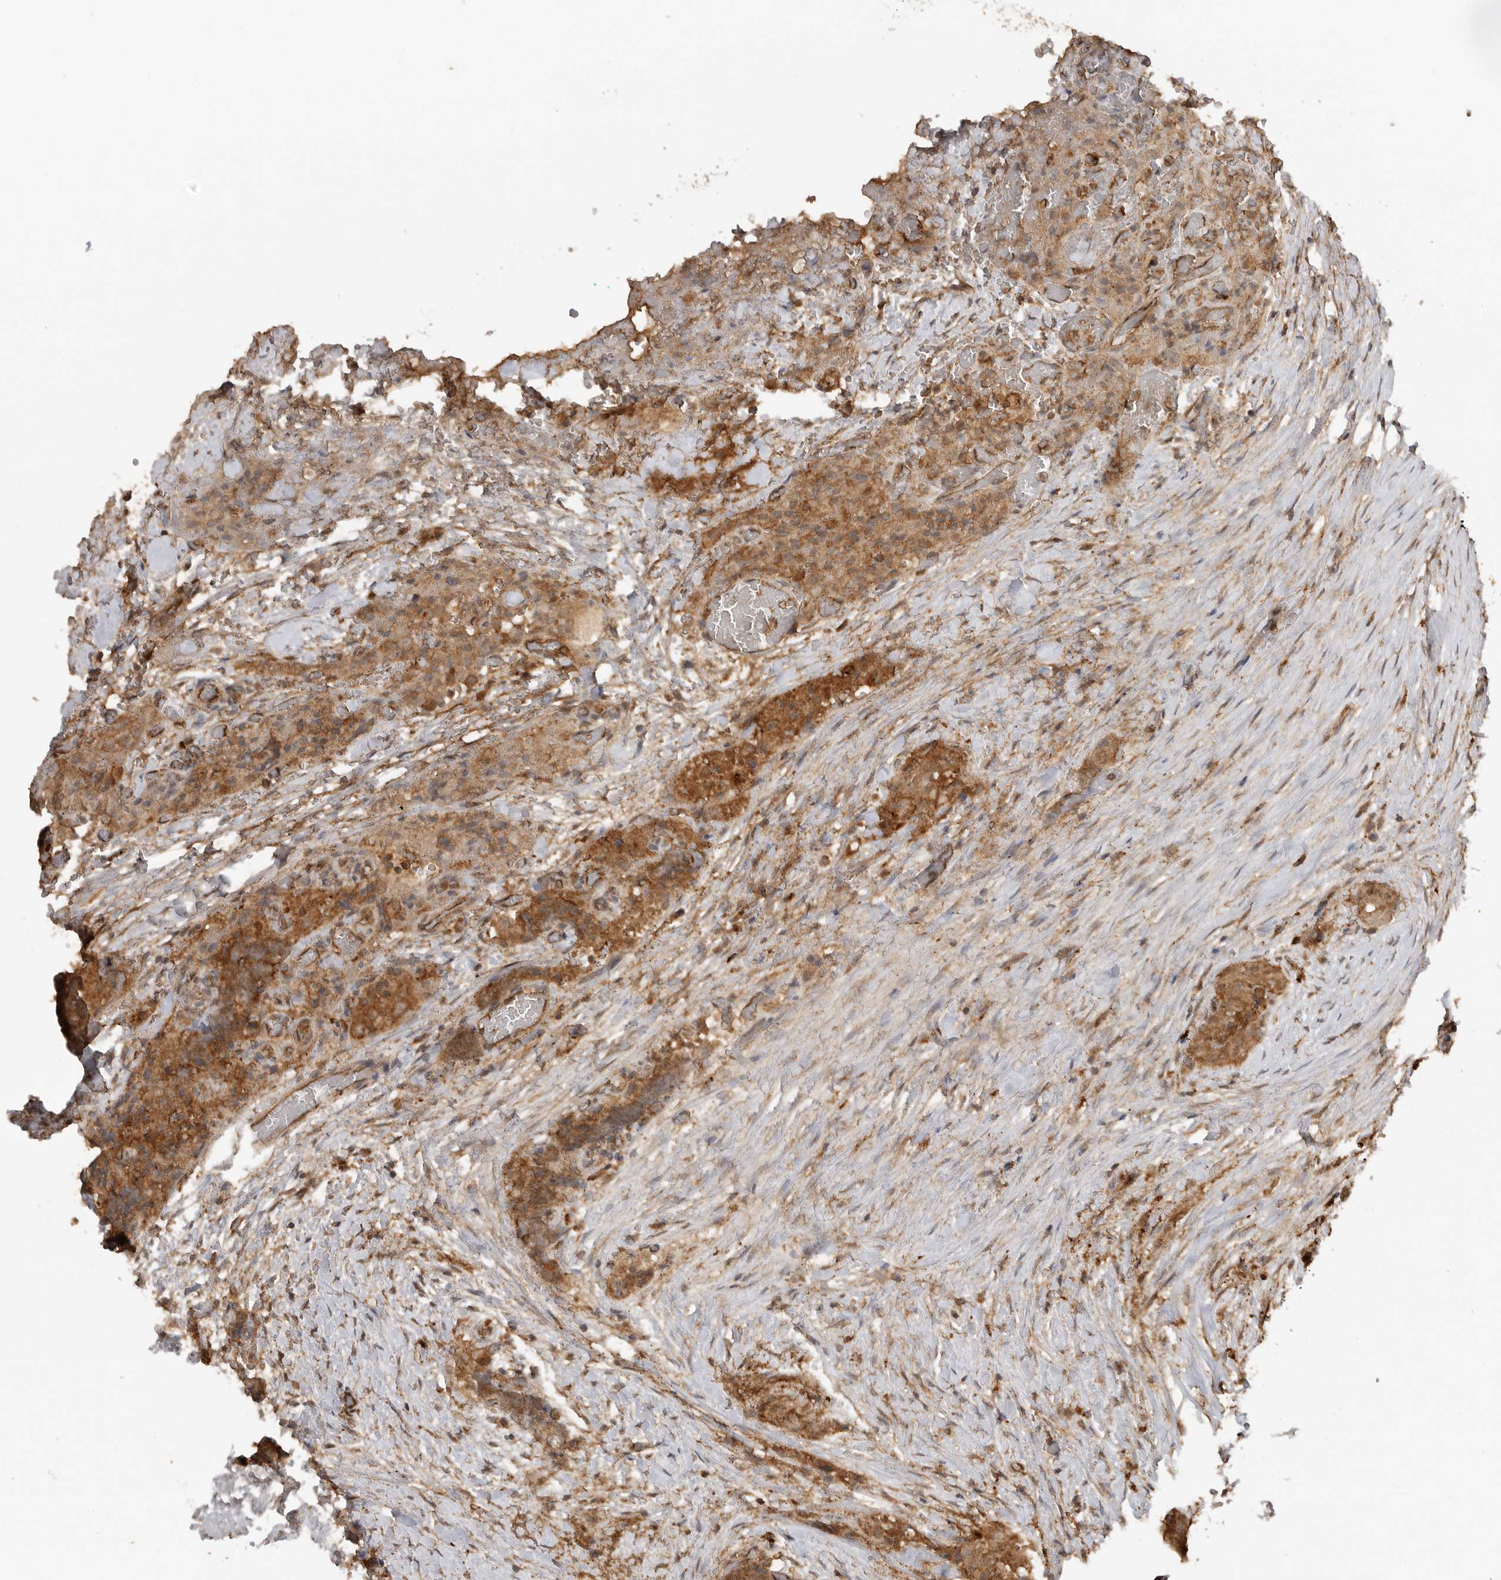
{"staining": {"intensity": "moderate", "quantity": ">75%", "location": "cytoplasmic/membranous,nuclear"}, "tissue": "thyroid cancer", "cell_type": "Tumor cells", "image_type": "cancer", "snomed": [{"axis": "morphology", "description": "Papillary adenocarcinoma, NOS"}, {"axis": "topography", "description": "Thyroid gland"}], "caption": "About >75% of tumor cells in human thyroid cancer reveal moderate cytoplasmic/membranous and nuclear protein expression as visualized by brown immunohistochemical staining.", "gene": "ICOSLG", "patient": {"sex": "female", "age": 59}}